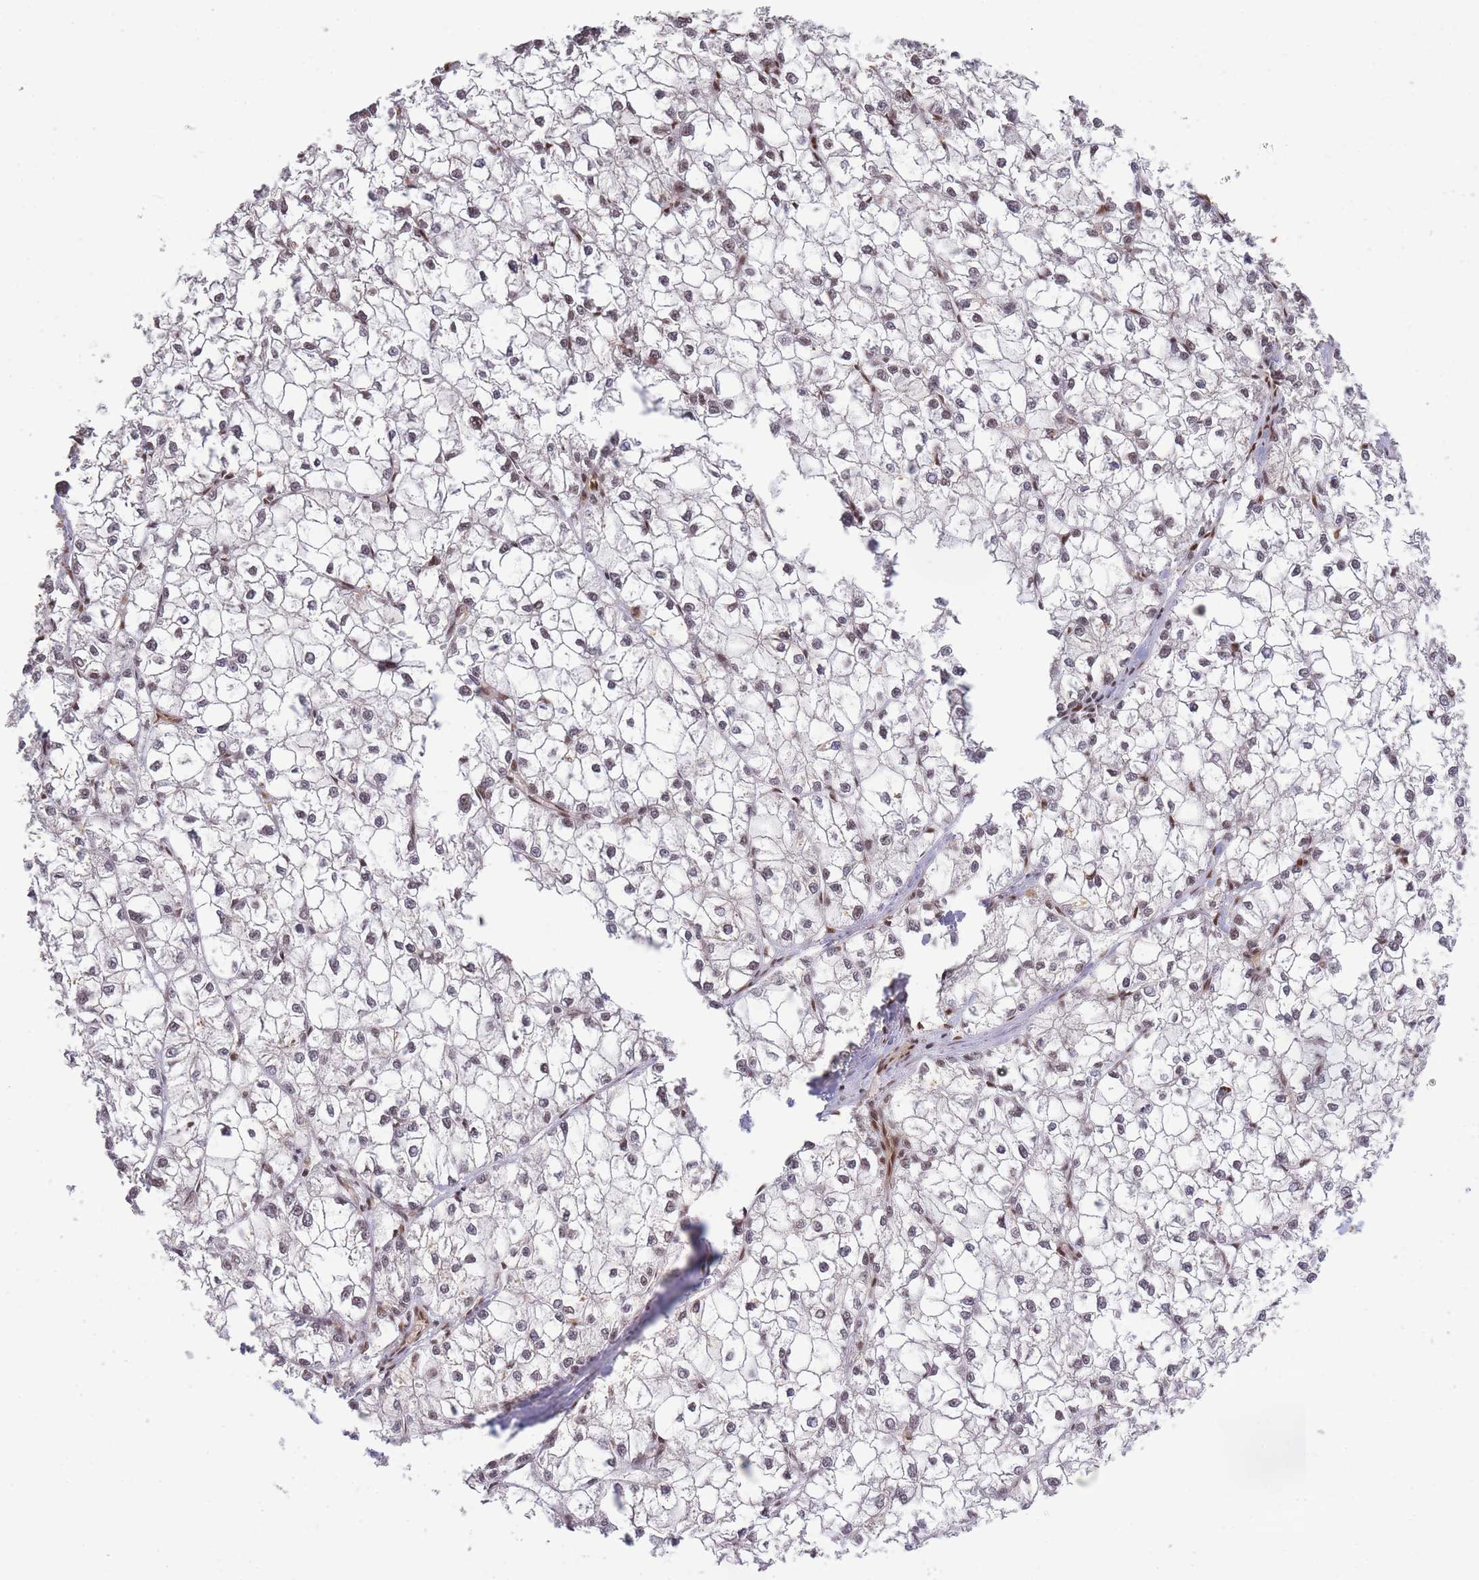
{"staining": {"intensity": "weak", "quantity": ">75%", "location": "nuclear"}, "tissue": "liver cancer", "cell_type": "Tumor cells", "image_type": "cancer", "snomed": [{"axis": "morphology", "description": "Carcinoma, Hepatocellular, NOS"}, {"axis": "topography", "description": "Liver"}], "caption": "Immunohistochemical staining of human hepatocellular carcinoma (liver) reveals low levels of weak nuclear protein positivity in approximately >75% of tumor cells.", "gene": "PRKDC", "patient": {"sex": "female", "age": 43}}